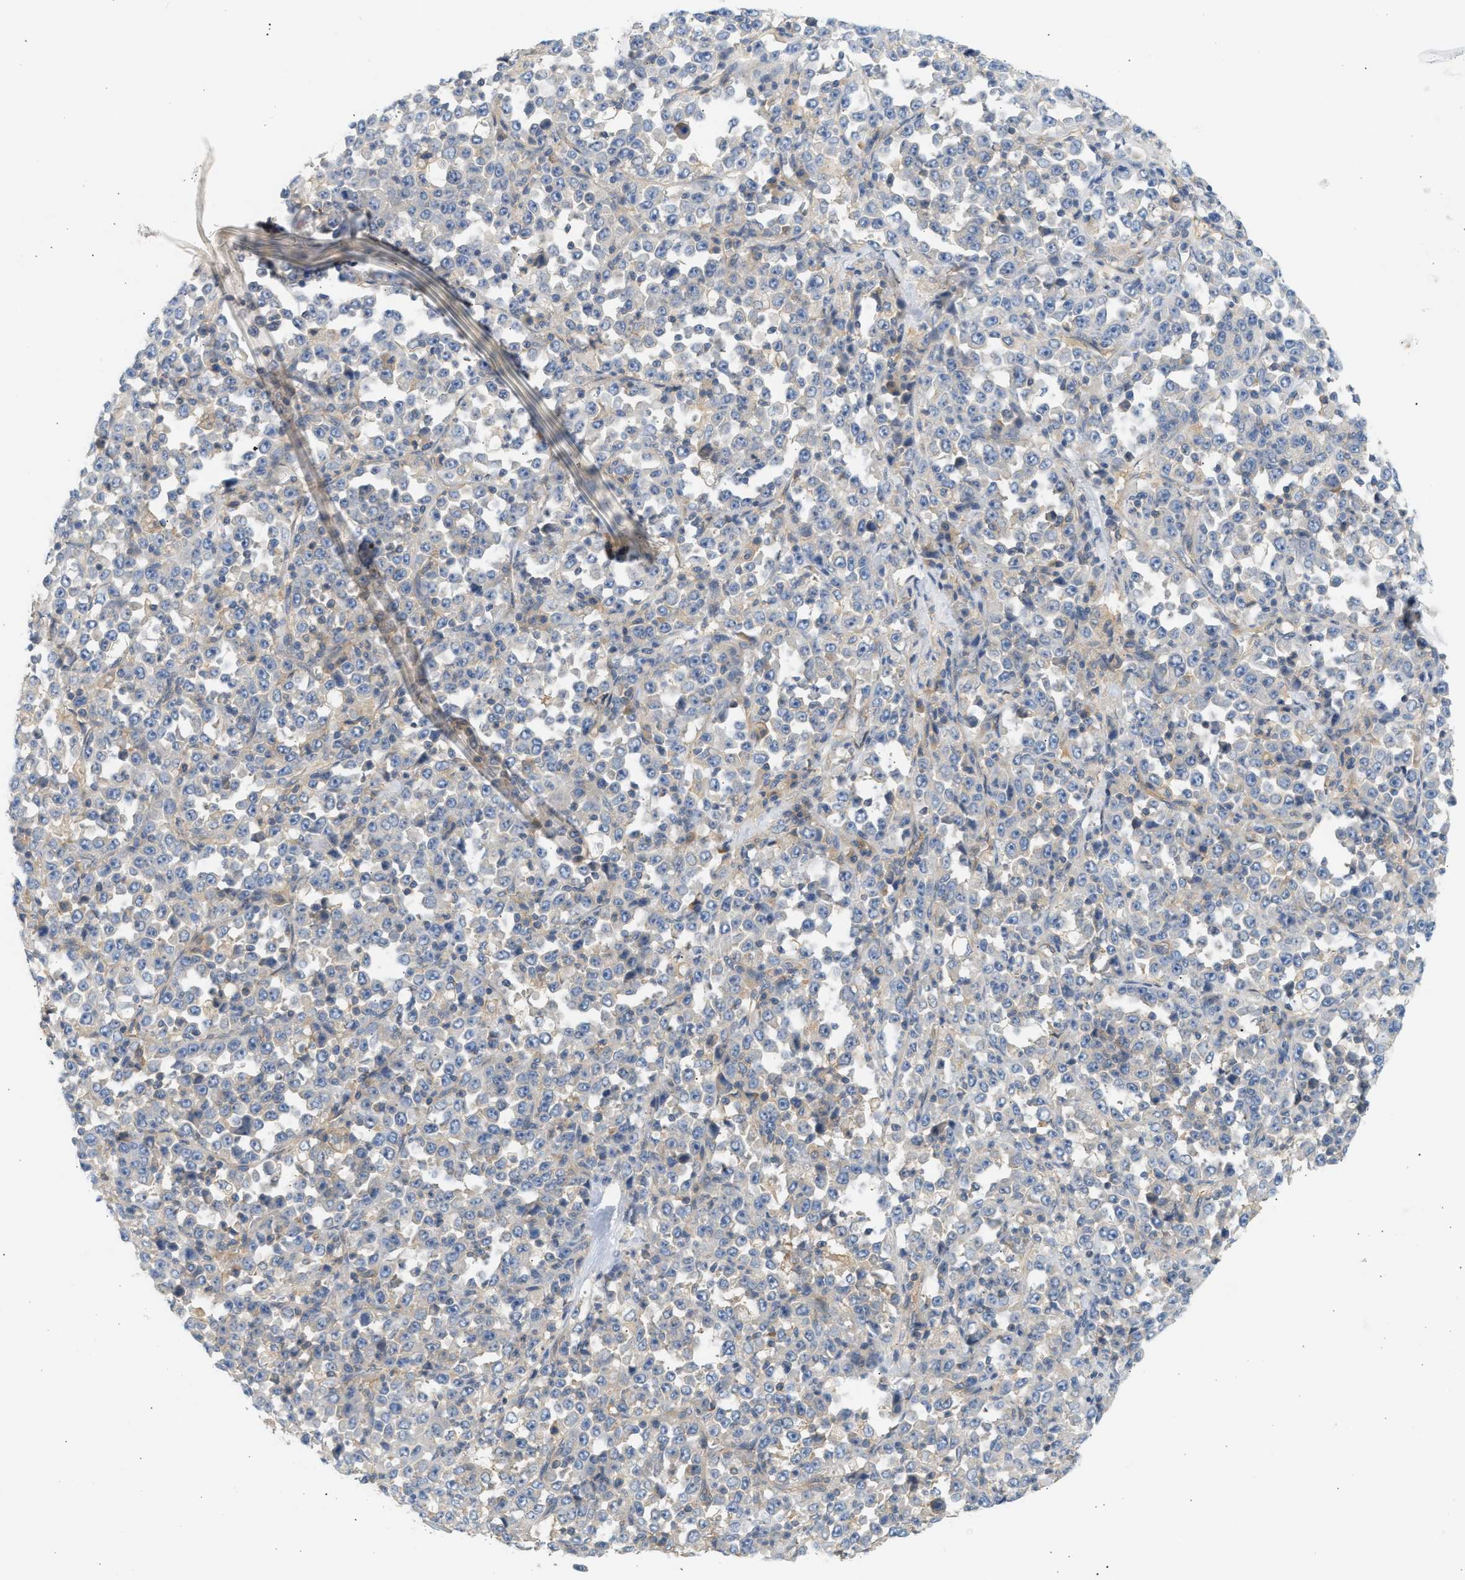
{"staining": {"intensity": "negative", "quantity": "none", "location": "none"}, "tissue": "stomach cancer", "cell_type": "Tumor cells", "image_type": "cancer", "snomed": [{"axis": "morphology", "description": "Normal tissue, NOS"}, {"axis": "morphology", "description": "Adenocarcinoma, NOS"}, {"axis": "topography", "description": "Stomach, upper"}, {"axis": "topography", "description": "Stomach"}], "caption": "Stomach cancer was stained to show a protein in brown. There is no significant positivity in tumor cells.", "gene": "PAFAH1B1", "patient": {"sex": "male", "age": 59}}